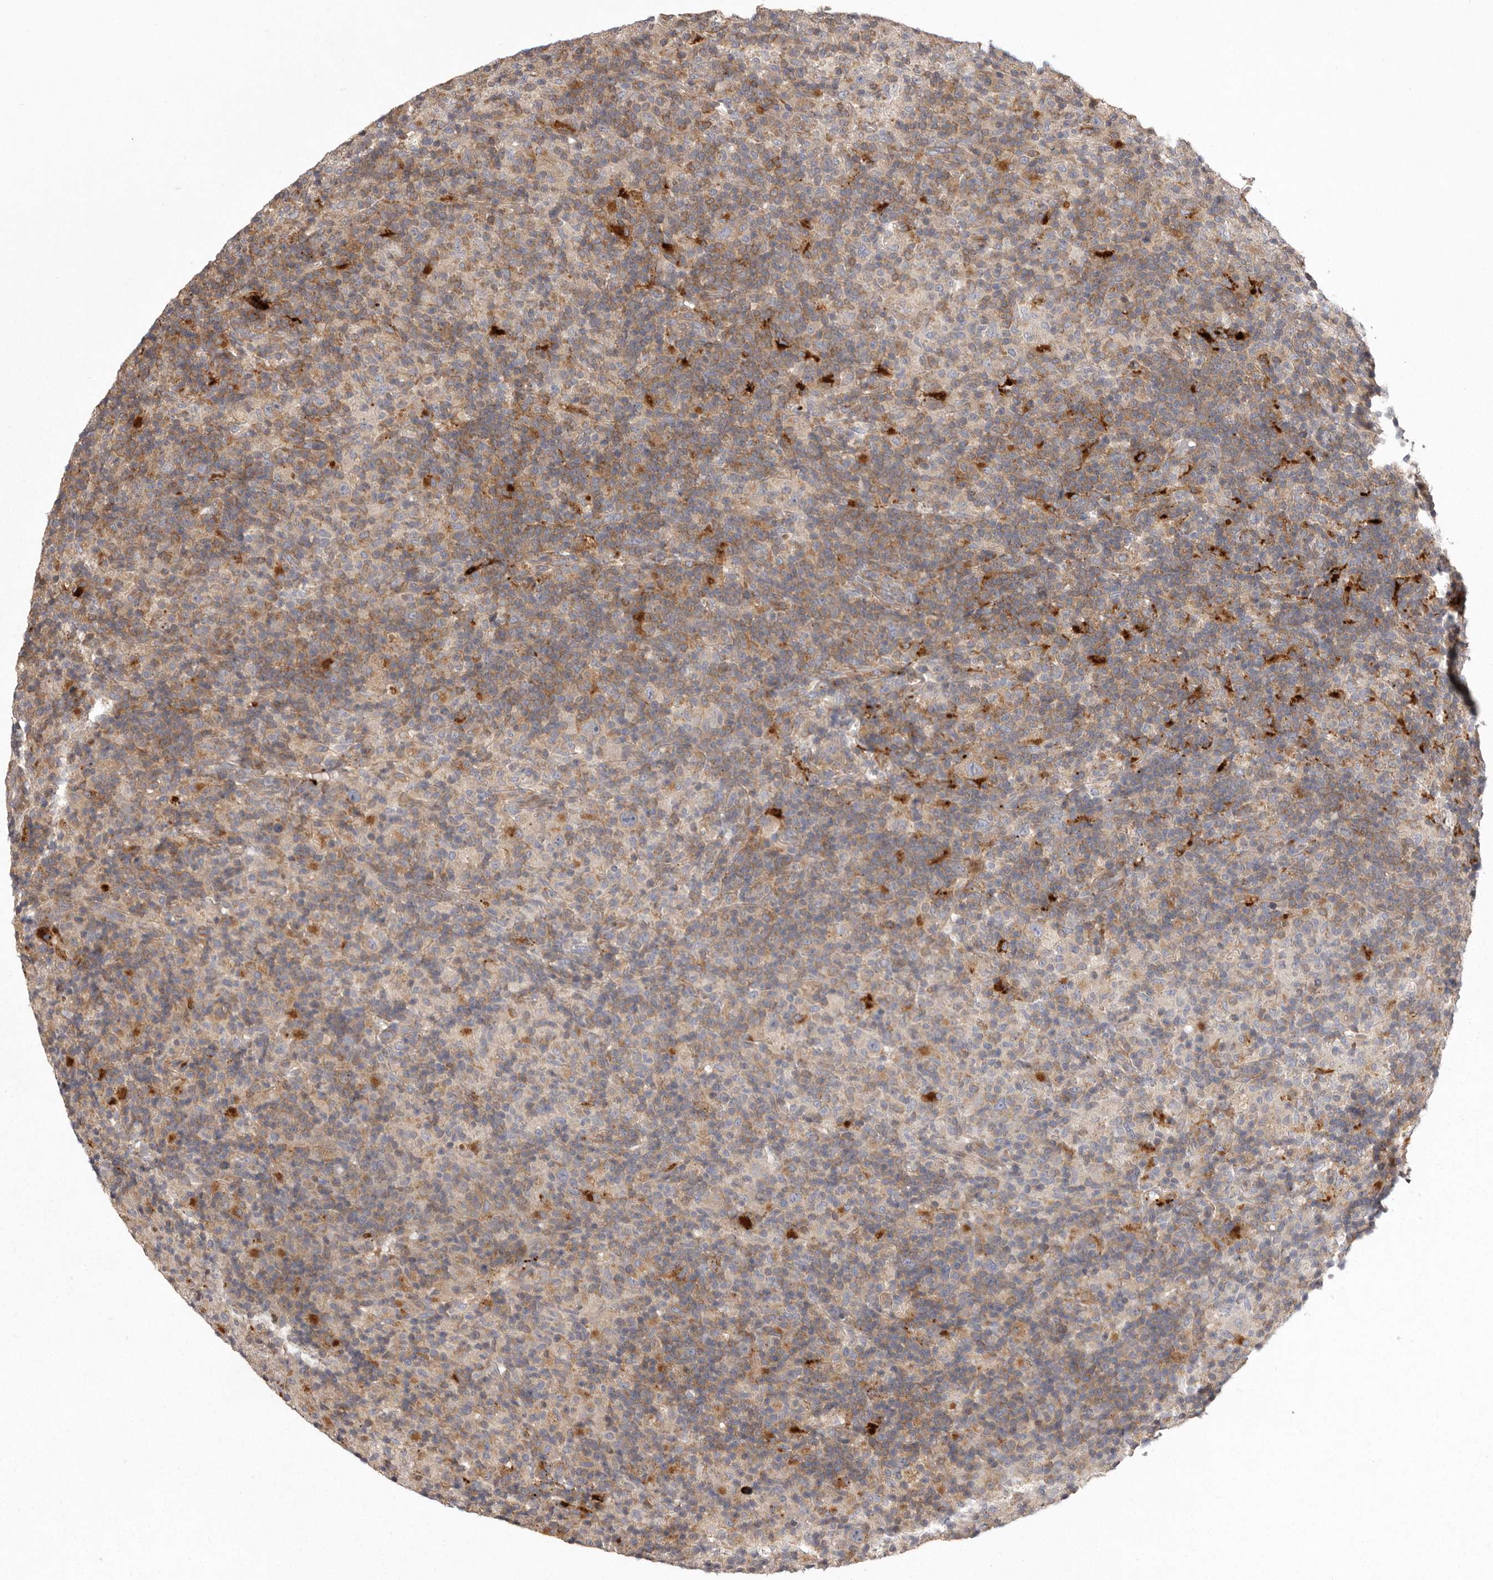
{"staining": {"intensity": "weak", "quantity": "25%-75%", "location": "cytoplasmic/membranous"}, "tissue": "lymphoma", "cell_type": "Tumor cells", "image_type": "cancer", "snomed": [{"axis": "morphology", "description": "Hodgkin's disease, NOS"}, {"axis": "topography", "description": "Lymph node"}], "caption": "Lymphoma stained with a brown dye shows weak cytoplasmic/membranous positive positivity in approximately 25%-75% of tumor cells.", "gene": "WDR47", "patient": {"sex": "male", "age": 70}}